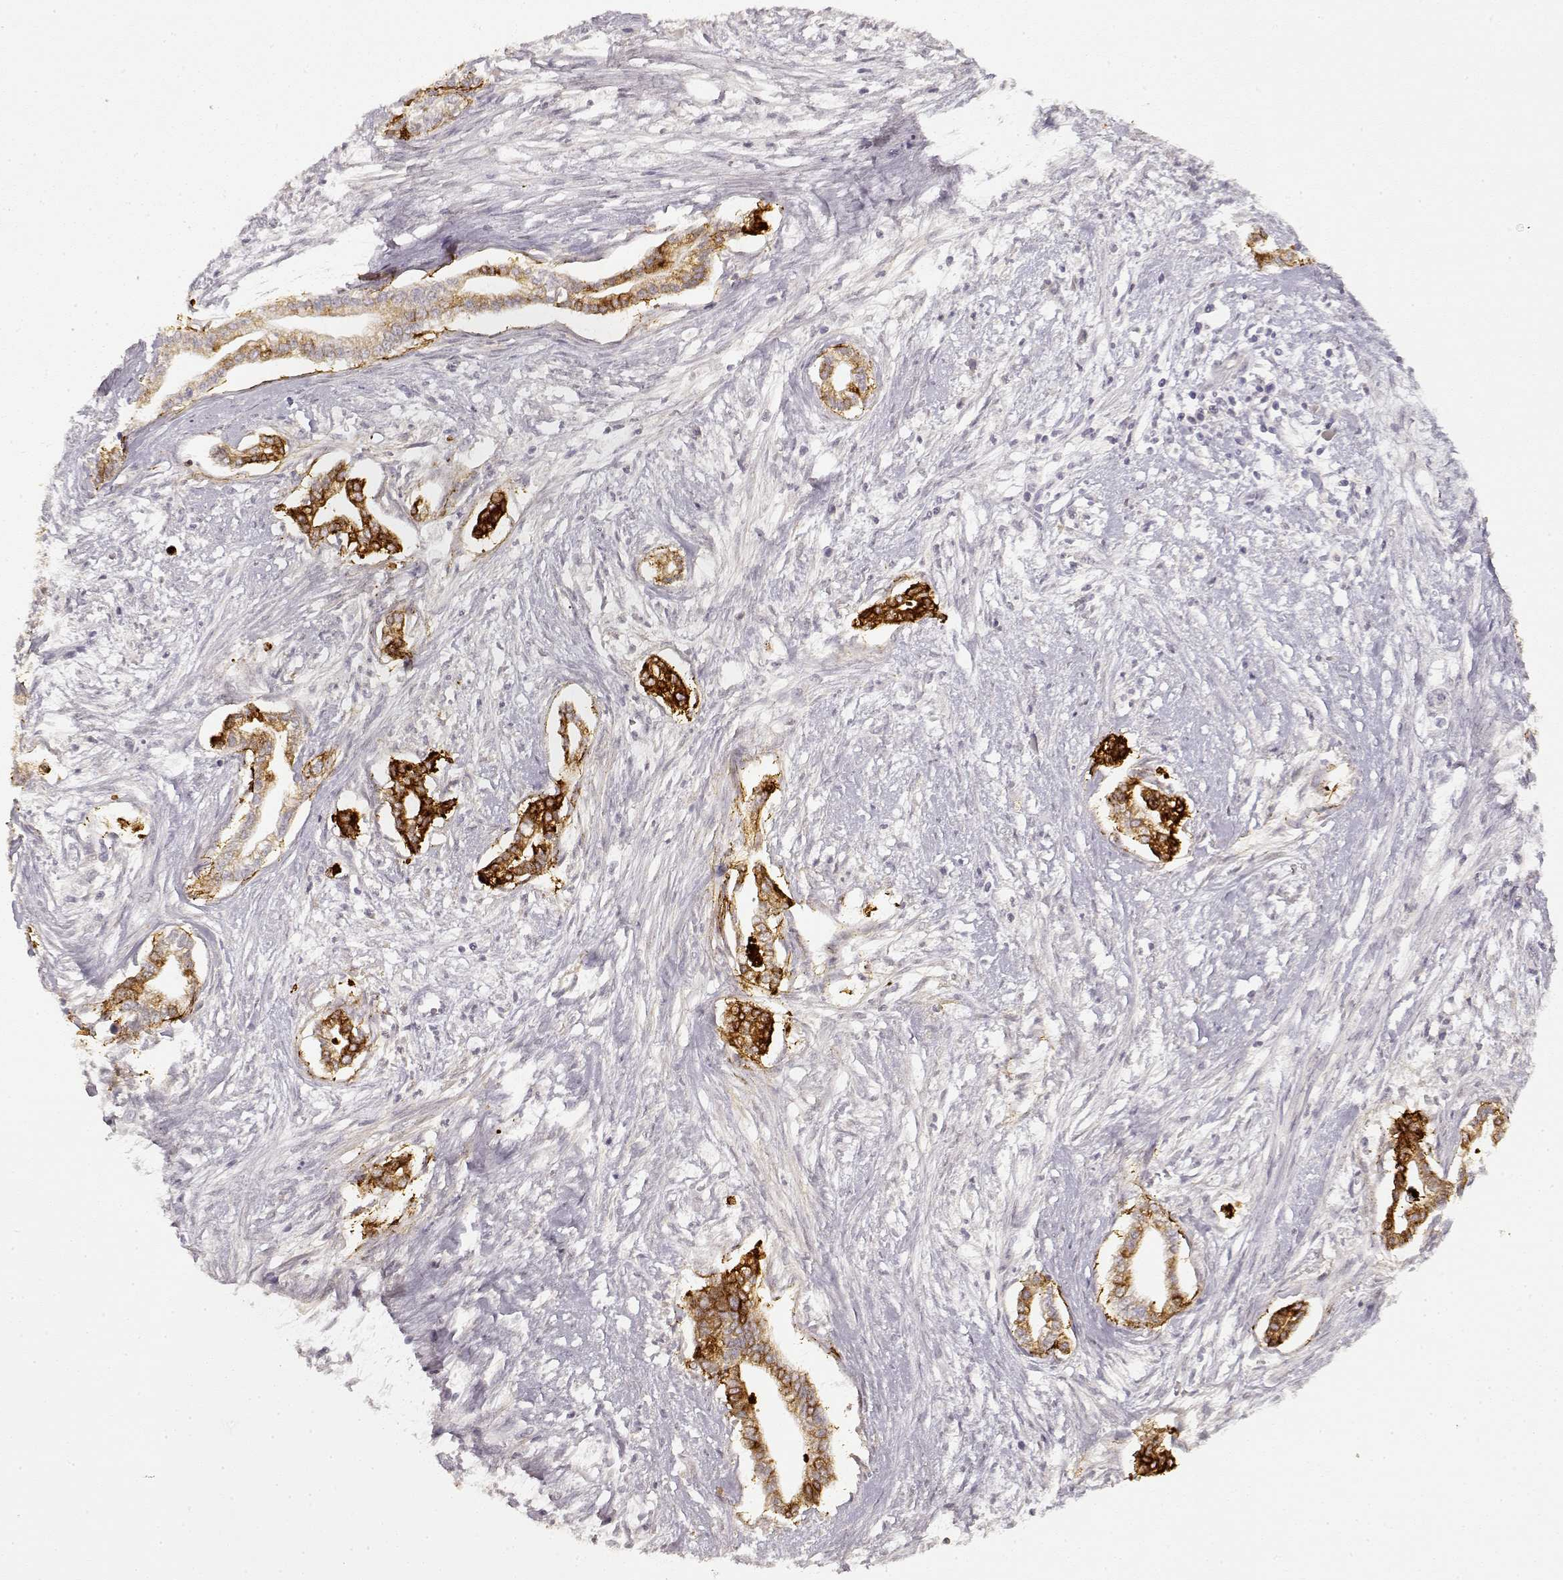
{"staining": {"intensity": "strong", "quantity": "25%-75%", "location": "cytoplasmic/membranous"}, "tissue": "cervical cancer", "cell_type": "Tumor cells", "image_type": "cancer", "snomed": [{"axis": "morphology", "description": "Adenocarcinoma, NOS"}, {"axis": "topography", "description": "Cervix"}], "caption": "Strong cytoplasmic/membranous expression is present in approximately 25%-75% of tumor cells in adenocarcinoma (cervical).", "gene": "LAMC2", "patient": {"sex": "female", "age": 62}}